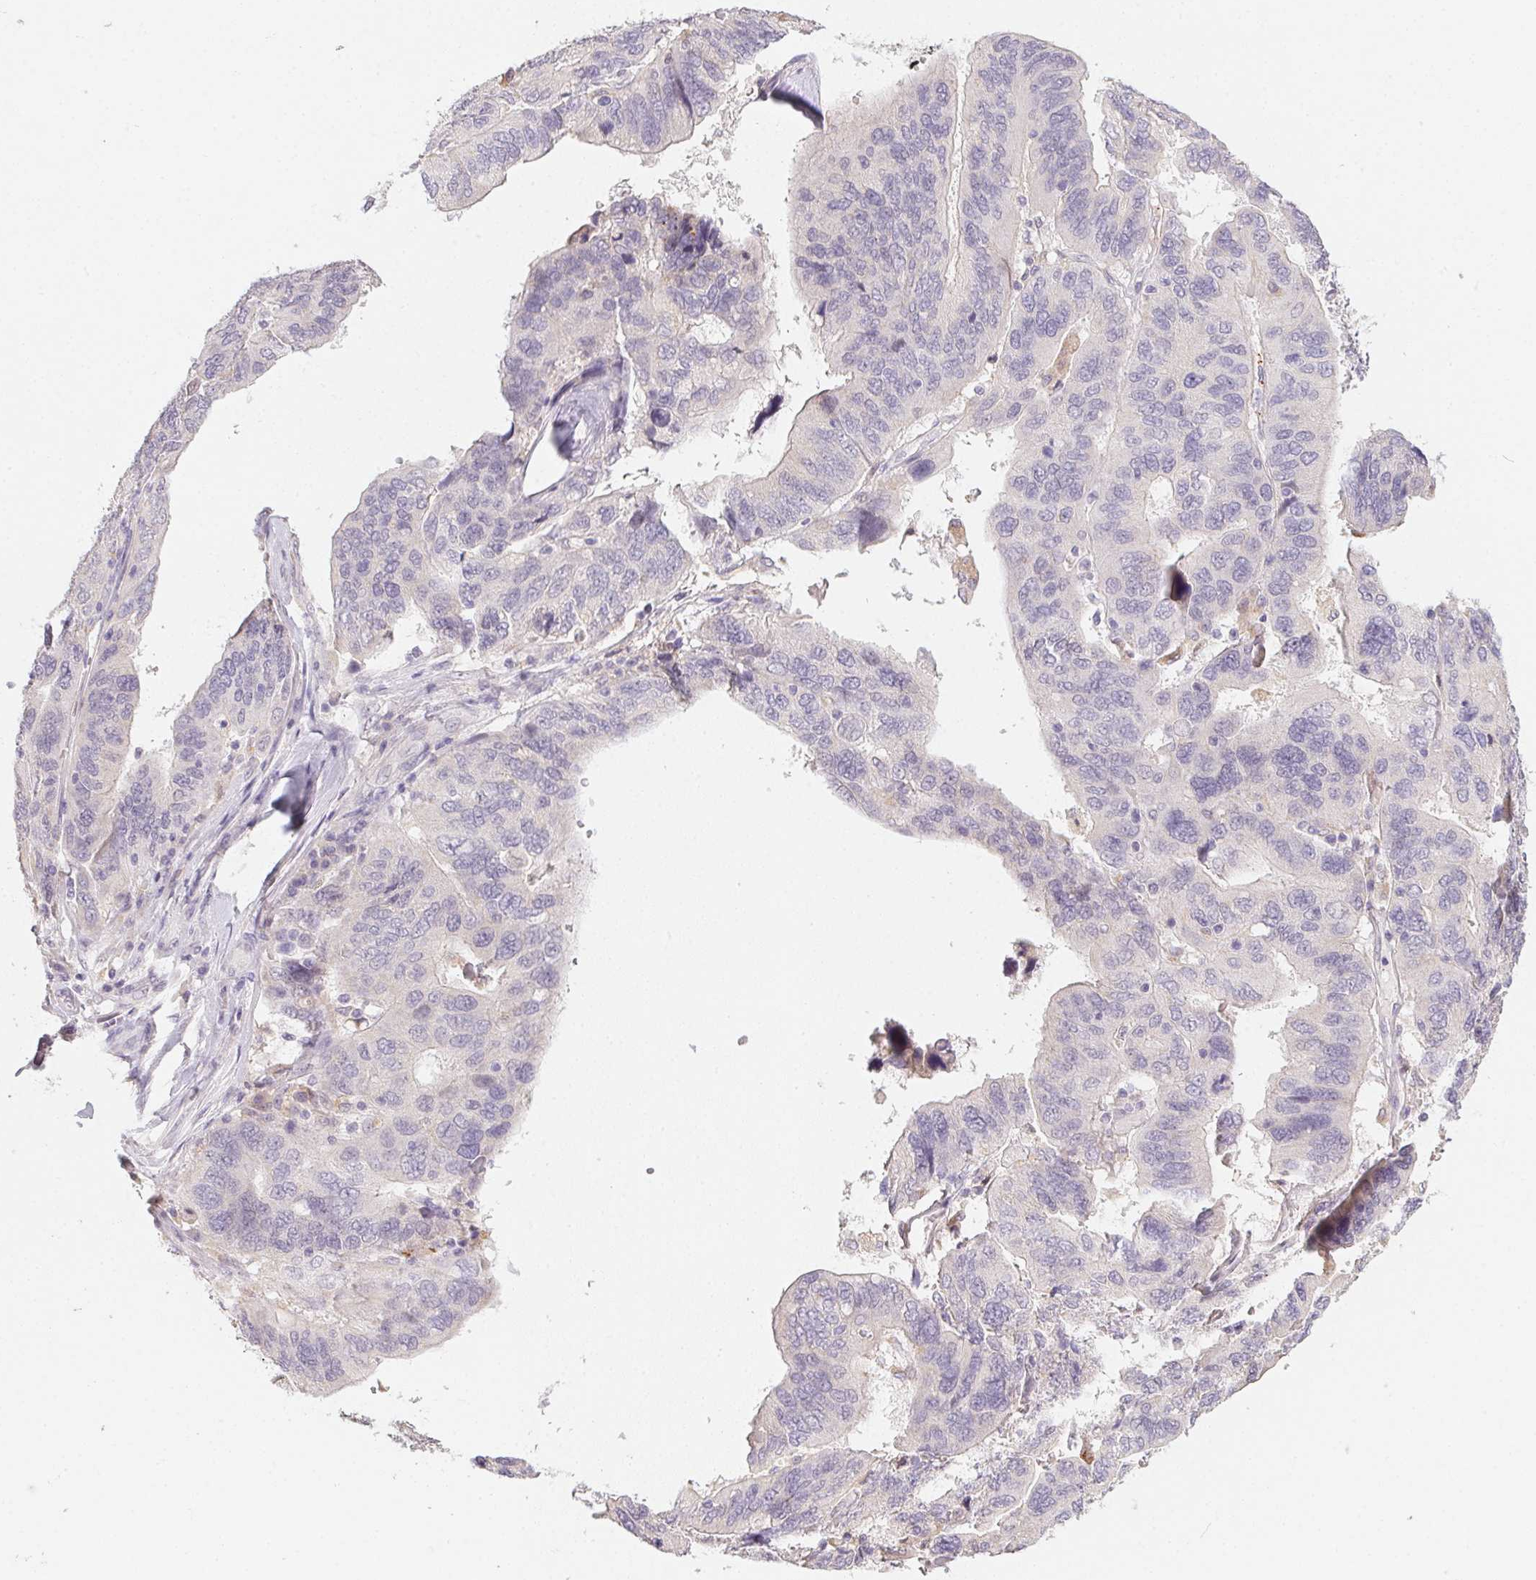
{"staining": {"intensity": "negative", "quantity": "none", "location": "none"}, "tissue": "ovarian cancer", "cell_type": "Tumor cells", "image_type": "cancer", "snomed": [{"axis": "morphology", "description": "Cystadenocarcinoma, serous, NOS"}, {"axis": "topography", "description": "Ovary"}], "caption": "Immunohistochemistry histopathology image of serous cystadenocarcinoma (ovarian) stained for a protein (brown), which reveals no staining in tumor cells. (Stains: DAB immunohistochemistry (IHC) with hematoxylin counter stain, Microscopy: brightfield microscopy at high magnification).", "gene": "SLC6A18", "patient": {"sex": "female", "age": 79}}